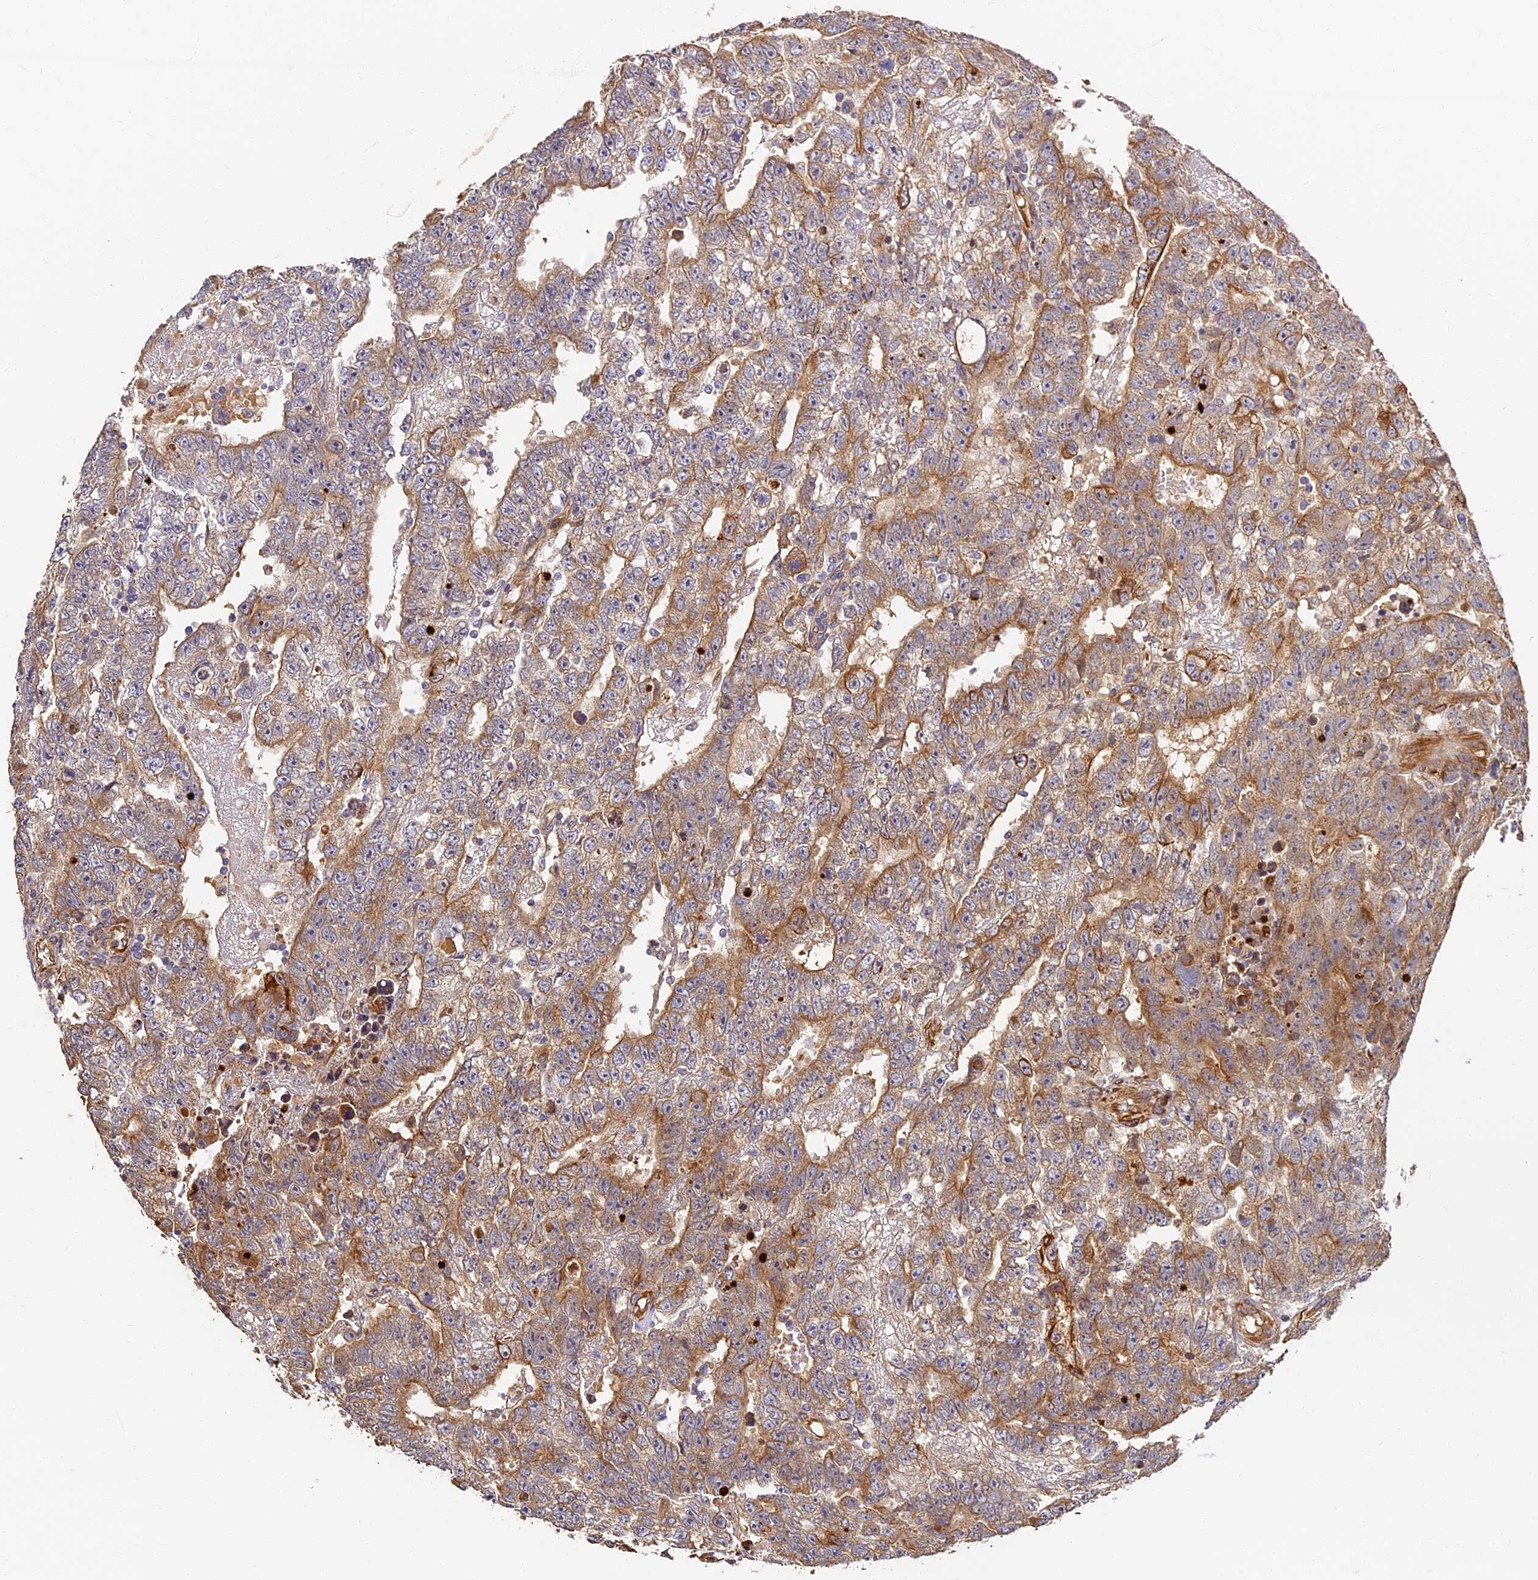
{"staining": {"intensity": "moderate", "quantity": ">75%", "location": "cytoplasmic/membranous"}, "tissue": "testis cancer", "cell_type": "Tumor cells", "image_type": "cancer", "snomed": [{"axis": "morphology", "description": "Carcinoma, Embryonal, NOS"}, {"axis": "topography", "description": "Testis"}], "caption": "A high-resolution image shows IHC staining of testis embryonal carcinoma, which demonstrates moderate cytoplasmic/membranous staining in about >75% of tumor cells.", "gene": "LRRC57", "patient": {"sex": "male", "age": 25}}